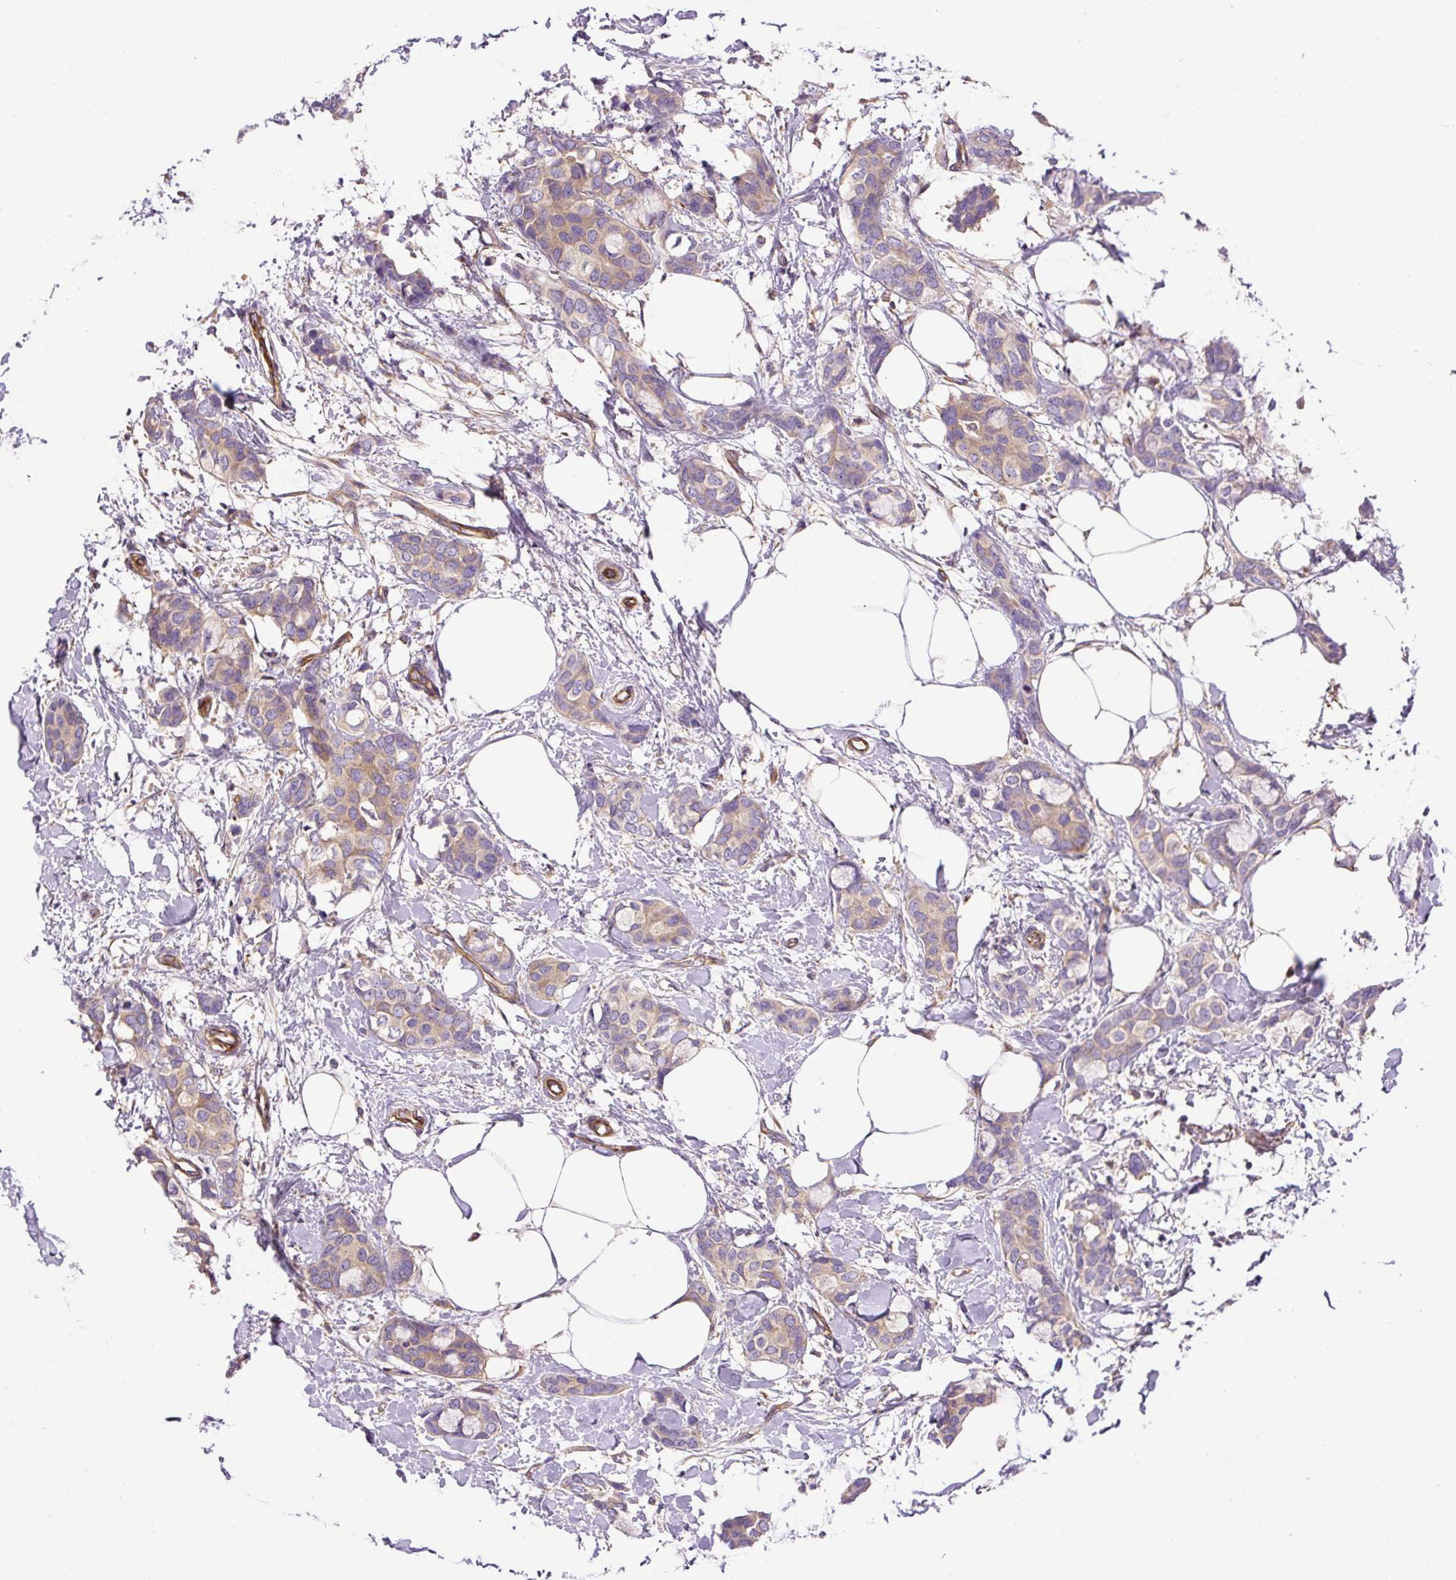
{"staining": {"intensity": "weak", "quantity": "<25%", "location": "cytoplasmic/membranous"}, "tissue": "breast cancer", "cell_type": "Tumor cells", "image_type": "cancer", "snomed": [{"axis": "morphology", "description": "Duct carcinoma"}, {"axis": "topography", "description": "Breast"}], "caption": "A high-resolution histopathology image shows IHC staining of breast cancer (invasive ductal carcinoma), which shows no significant expression in tumor cells.", "gene": "DCTN1", "patient": {"sex": "female", "age": 73}}